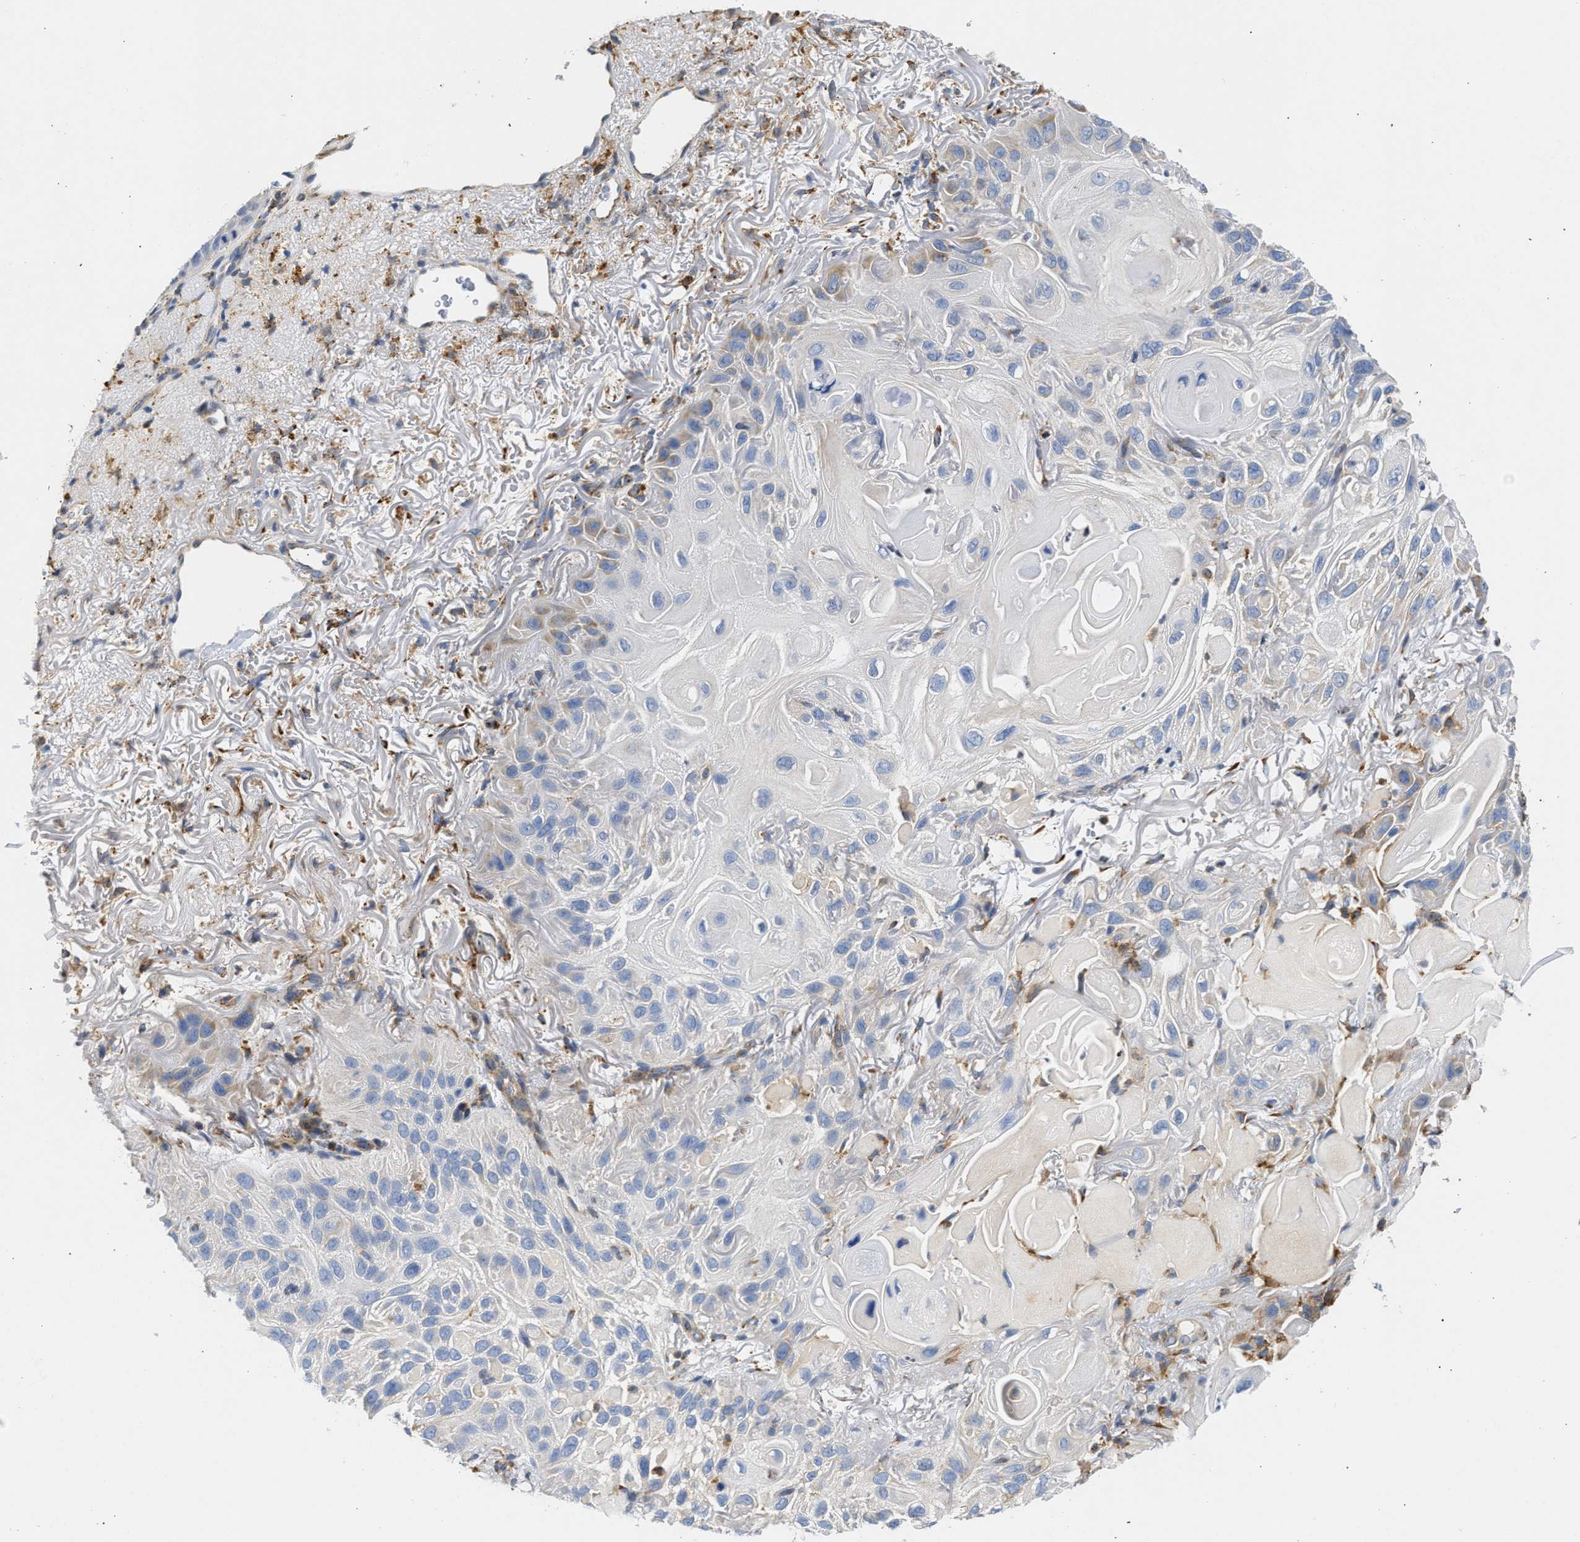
{"staining": {"intensity": "negative", "quantity": "none", "location": "none"}, "tissue": "skin cancer", "cell_type": "Tumor cells", "image_type": "cancer", "snomed": [{"axis": "morphology", "description": "Squamous cell carcinoma, NOS"}, {"axis": "topography", "description": "Skin"}], "caption": "IHC photomicrograph of skin squamous cell carcinoma stained for a protein (brown), which demonstrates no staining in tumor cells. (Stains: DAB IHC with hematoxylin counter stain, Microscopy: brightfield microscopy at high magnification).", "gene": "PPM1L", "patient": {"sex": "female", "age": 77}}